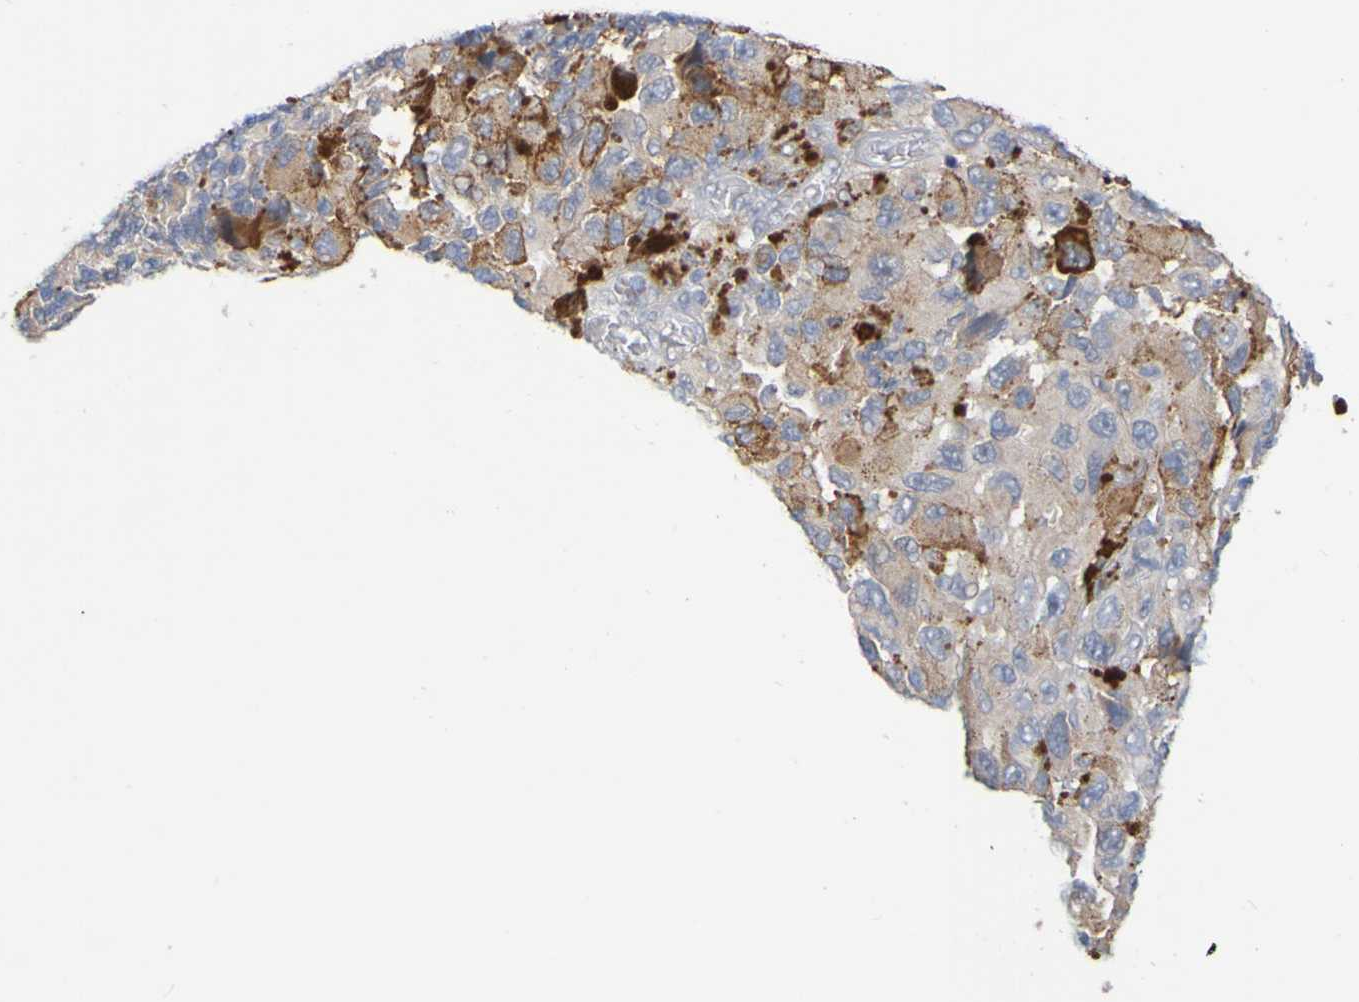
{"staining": {"intensity": "weak", "quantity": "25%-75%", "location": "cytoplasmic/membranous"}, "tissue": "melanoma", "cell_type": "Tumor cells", "image_type": "cancer", "snomed": [{"axis": "morphology", "description": "Malignant melanoma, NOS"}, {"axis": "topography", "description": "Skin"}], "caption": "Immunohistochemical staining of melanoma exhibits low levels of weak cytoplasmic/membranous staining in approximately 25%-75% of tumor cells. (Brightfield microscopy of DAB IHC at high magnification).", "gene": "LILRB5", "patient": {"sex": "female", "age": 73}}